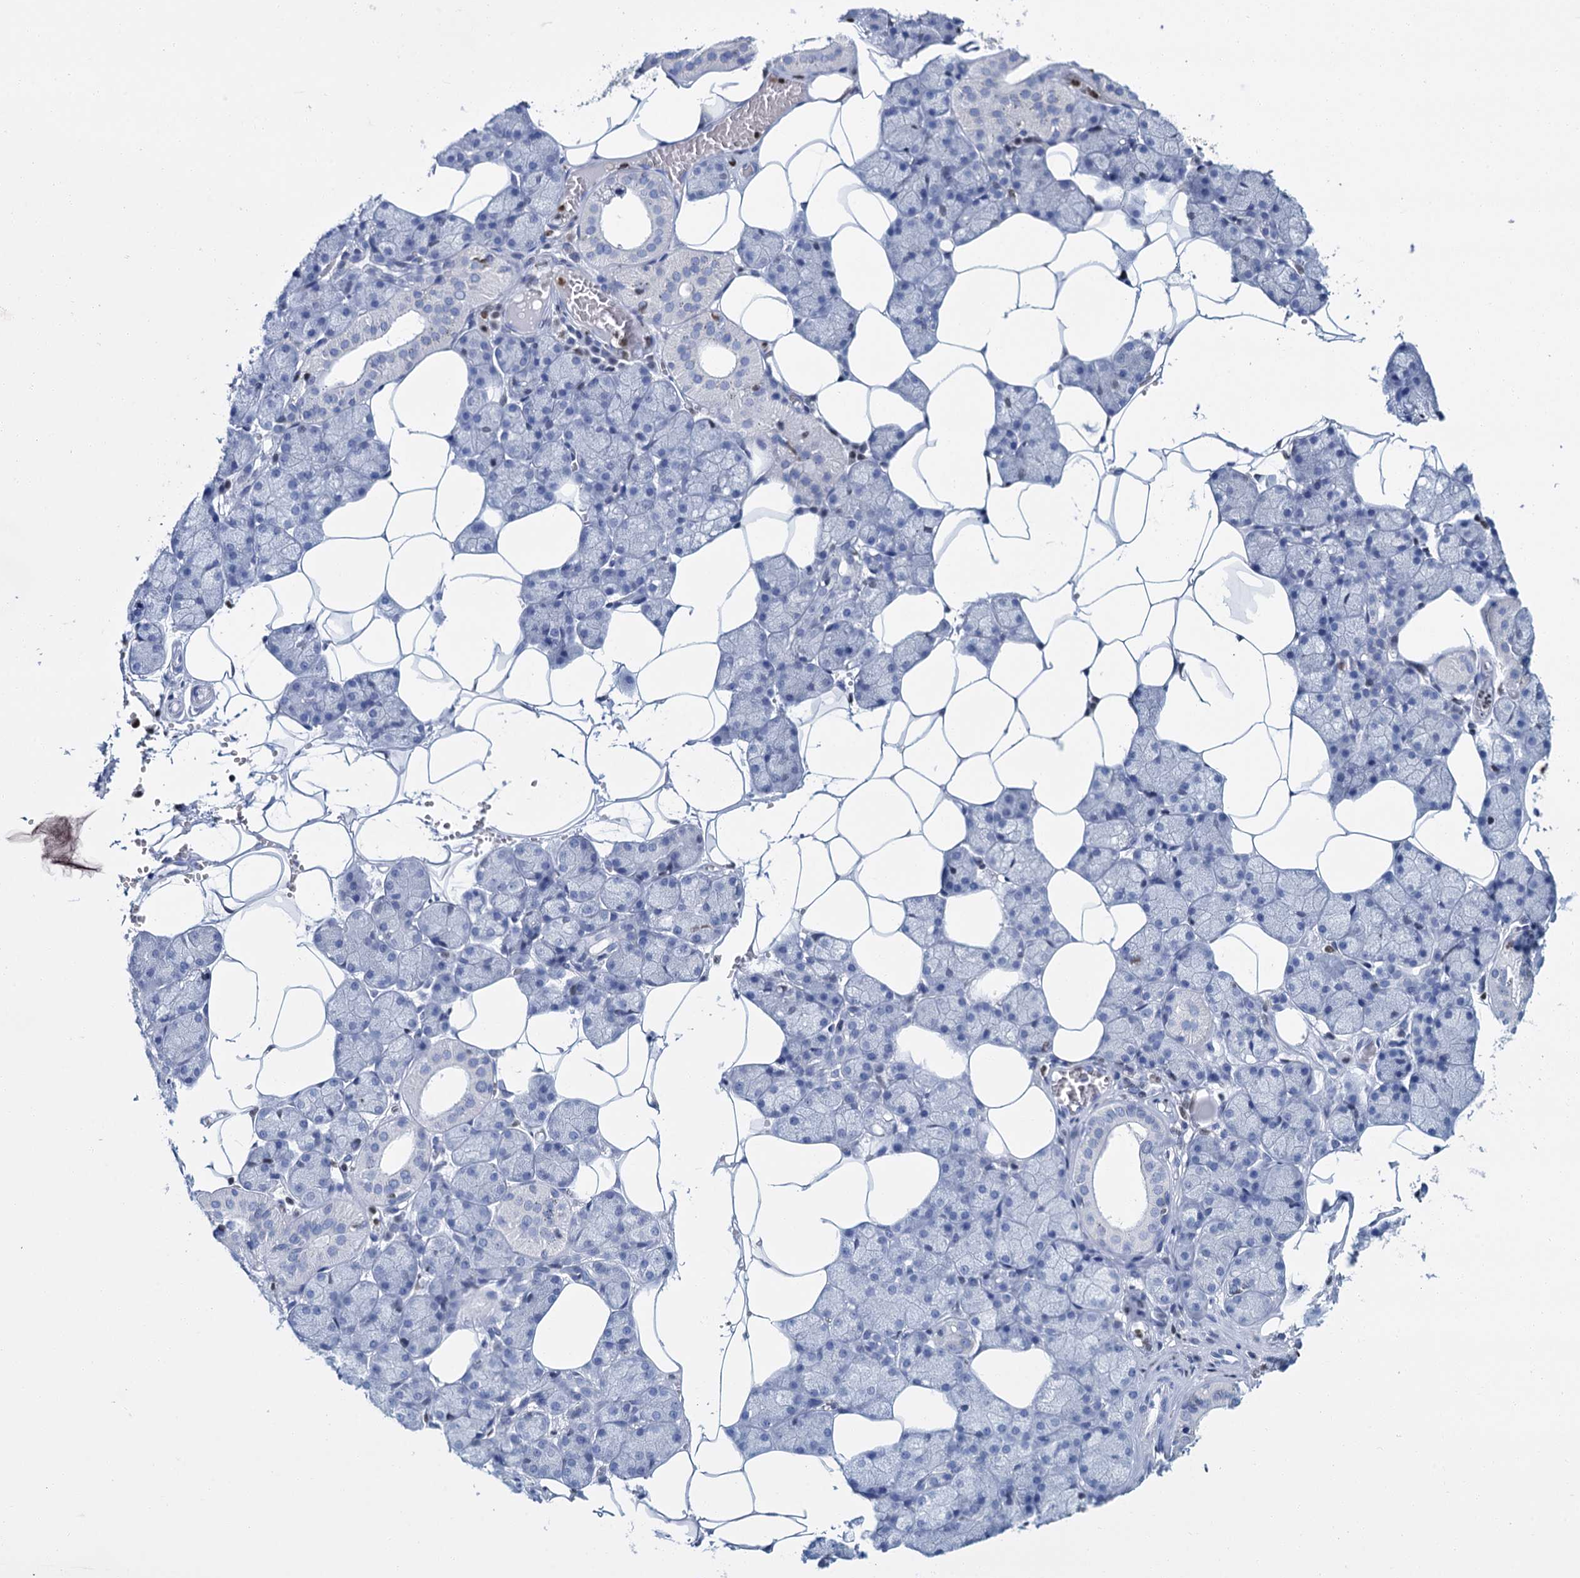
{"staining": {"intensity": "negative", "quantity": "none", "location": "none"}, "tissue": "salivary gland", "cell_type": "Glandular cells", "image_type": "normal", "snomed": [{"axis": "morphology", "description": "Normal tissue, NOS"}, {"axis": "topography", "description": "Salivary gland"}], "caption": "High power microscopy image of an immunohistochemistry (IHC) image of normal salivary gland, revealing no significant staining in glandular cells. (Brightfield microscopy of DAB (3,3'-diaminobenzidine) immunohistochemistry at high magnification).", "gene": "CELF2", "patient": {"sex": "male", "age": 62}}